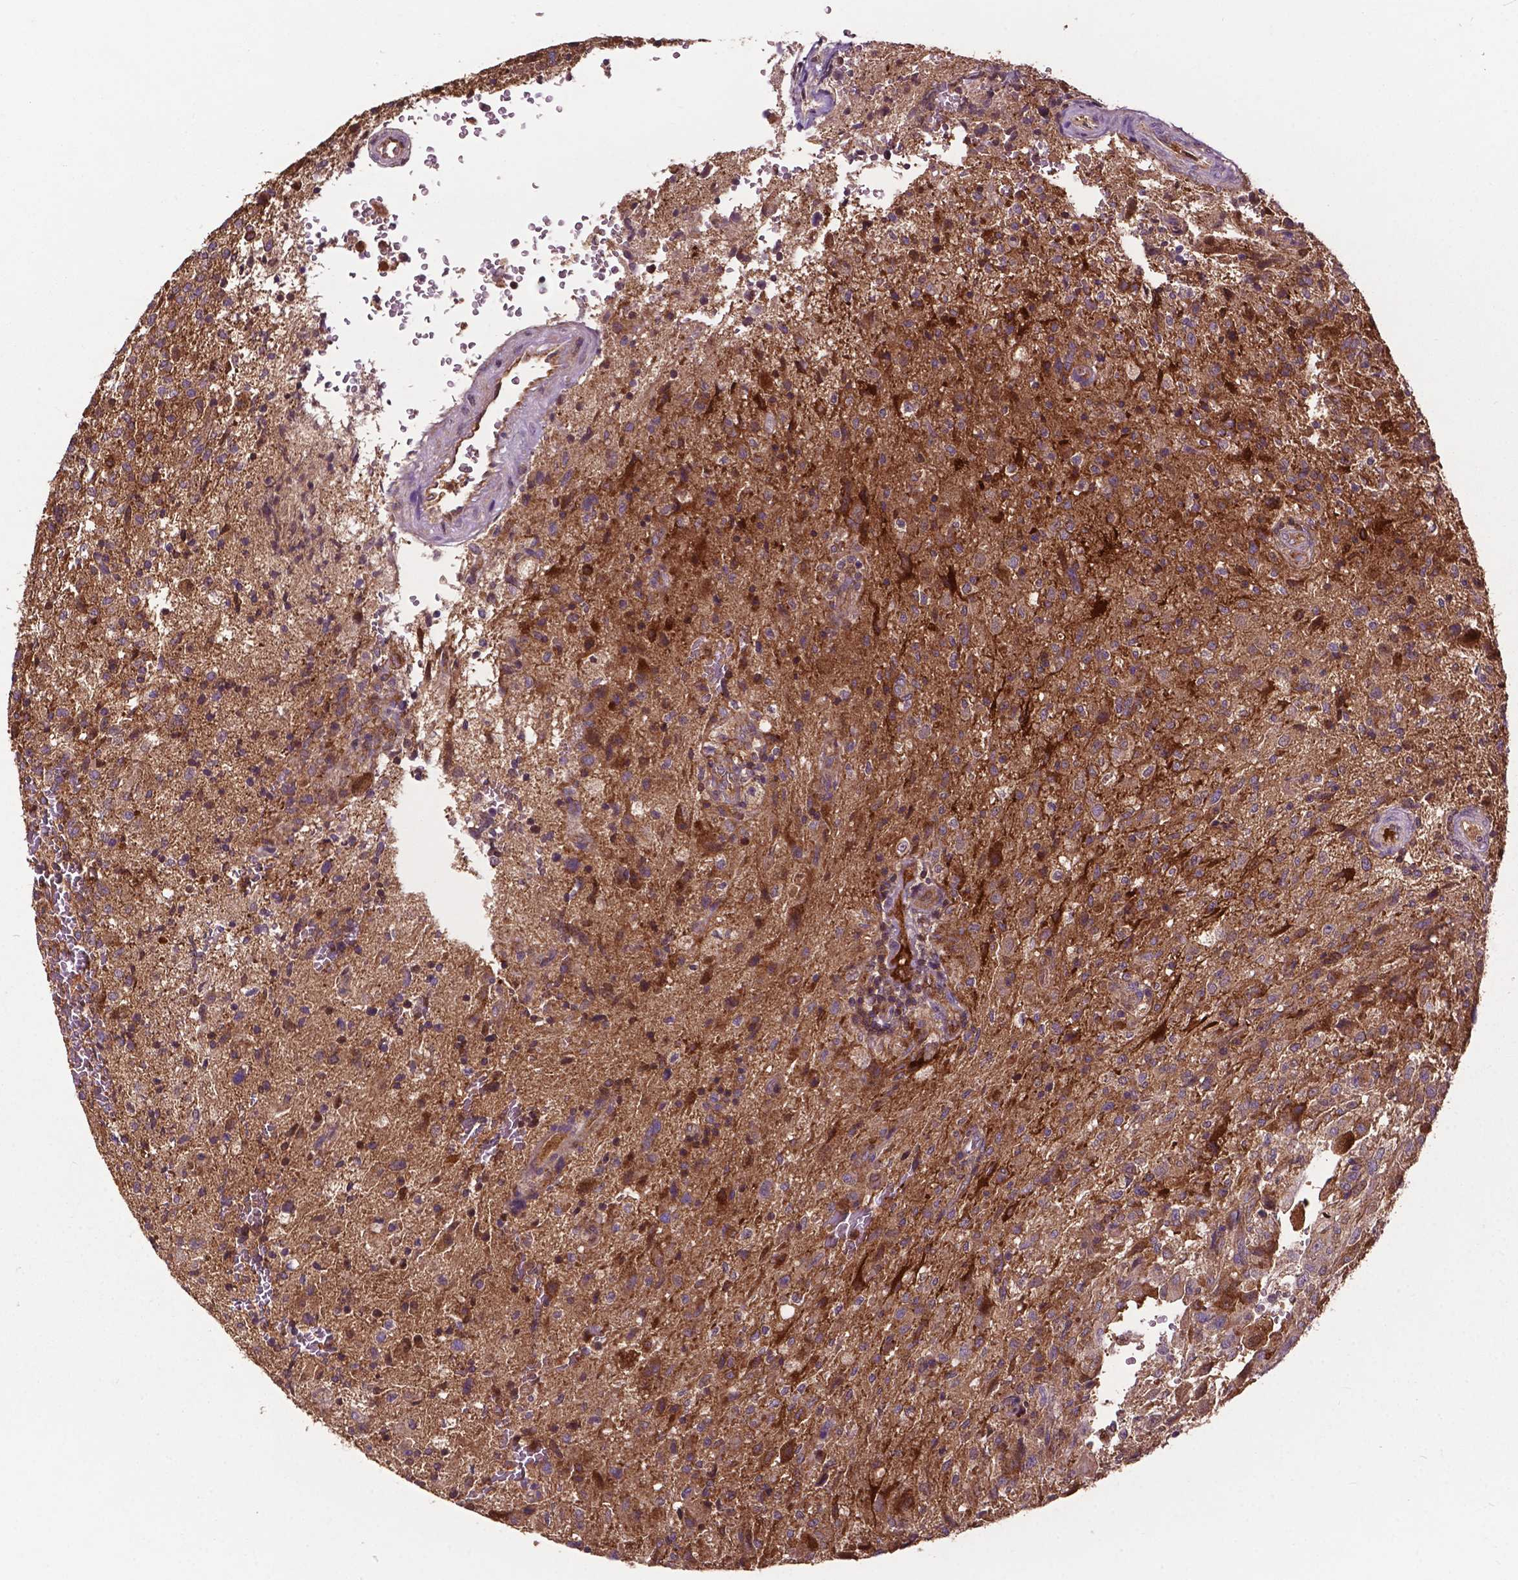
{"staining": {"intensity": "moderate", "quantity": ">75%", "location": "cytoplasmic/membranous"}, "tissue": "glioma", "cell_type": "Tumor cells", "image_type": "cancer", "snomed": [{"axis": "morphology", "description": "Glioma, malignant, High grade"}, {"axis": "topography", "description": "Brain"}], "caption": "Immunohistochemical staining of glioma shows medium levels of moderate cytoplasmic/membranous staining in approximately >75% of tumor cells. (brown staining indicates protein expression, while blue staining denotes nuclei).", "gene": "SMAD3", "patient": {"sex": "male", "age": 68}}